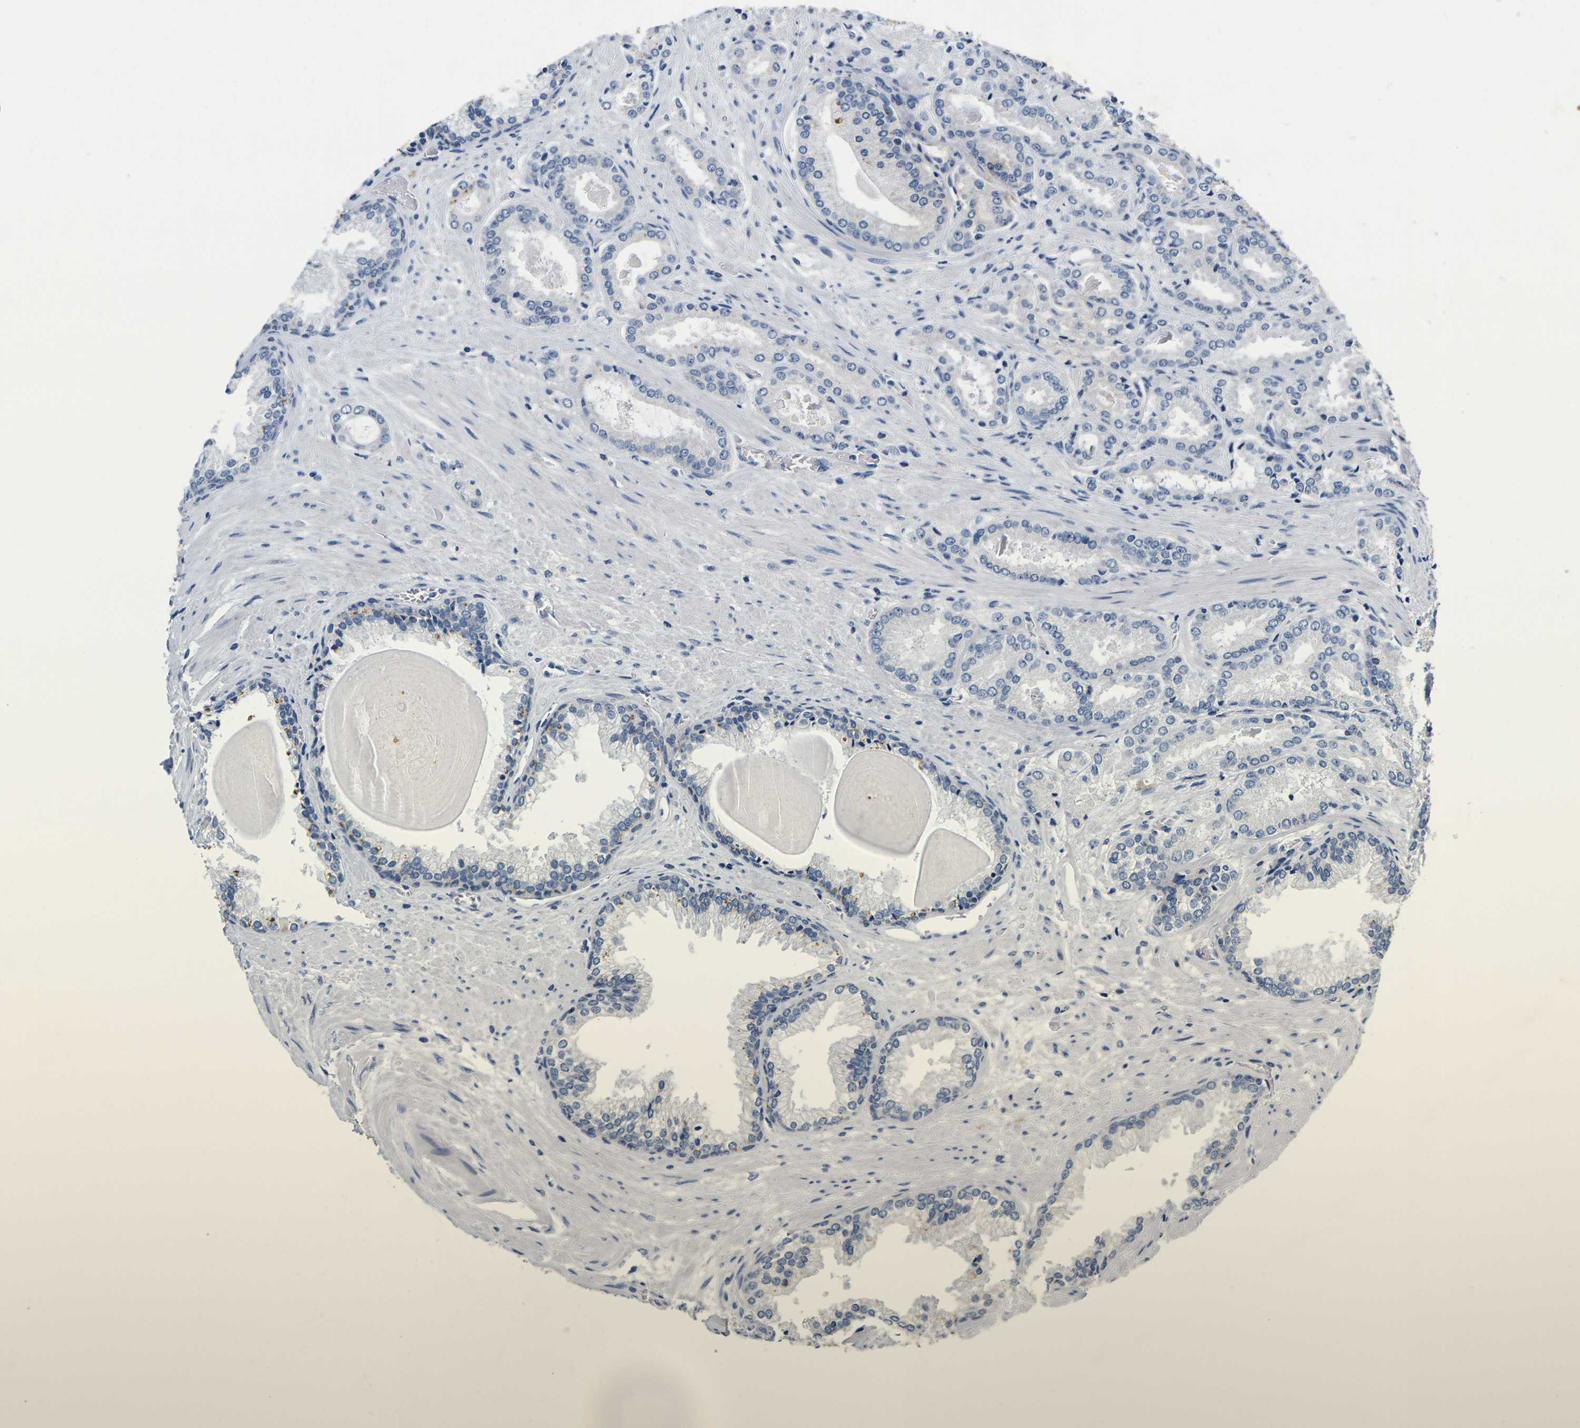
{"staining": {"intensity": "negative", "quantity": "none", "location": "none"}, "tissue": "prostate cancer", "cell_type": "Tumor cells", "image_type": "cancer", "snomed": [{"axis": "morphology", "description": "Adenocarcinoma, Low grade"}, {"axis": "topography", "description": "Prostate"}], "caption": "This histopathology image is of low-grade adenocarcinoma (prostate) stained with immunohistochemistry to label a protein in brown with the nuclei are counter-stained blue. There is no staining in tumor cells.", "gene": "NOCT", "patient": {"sex": "male", "age": 59}}